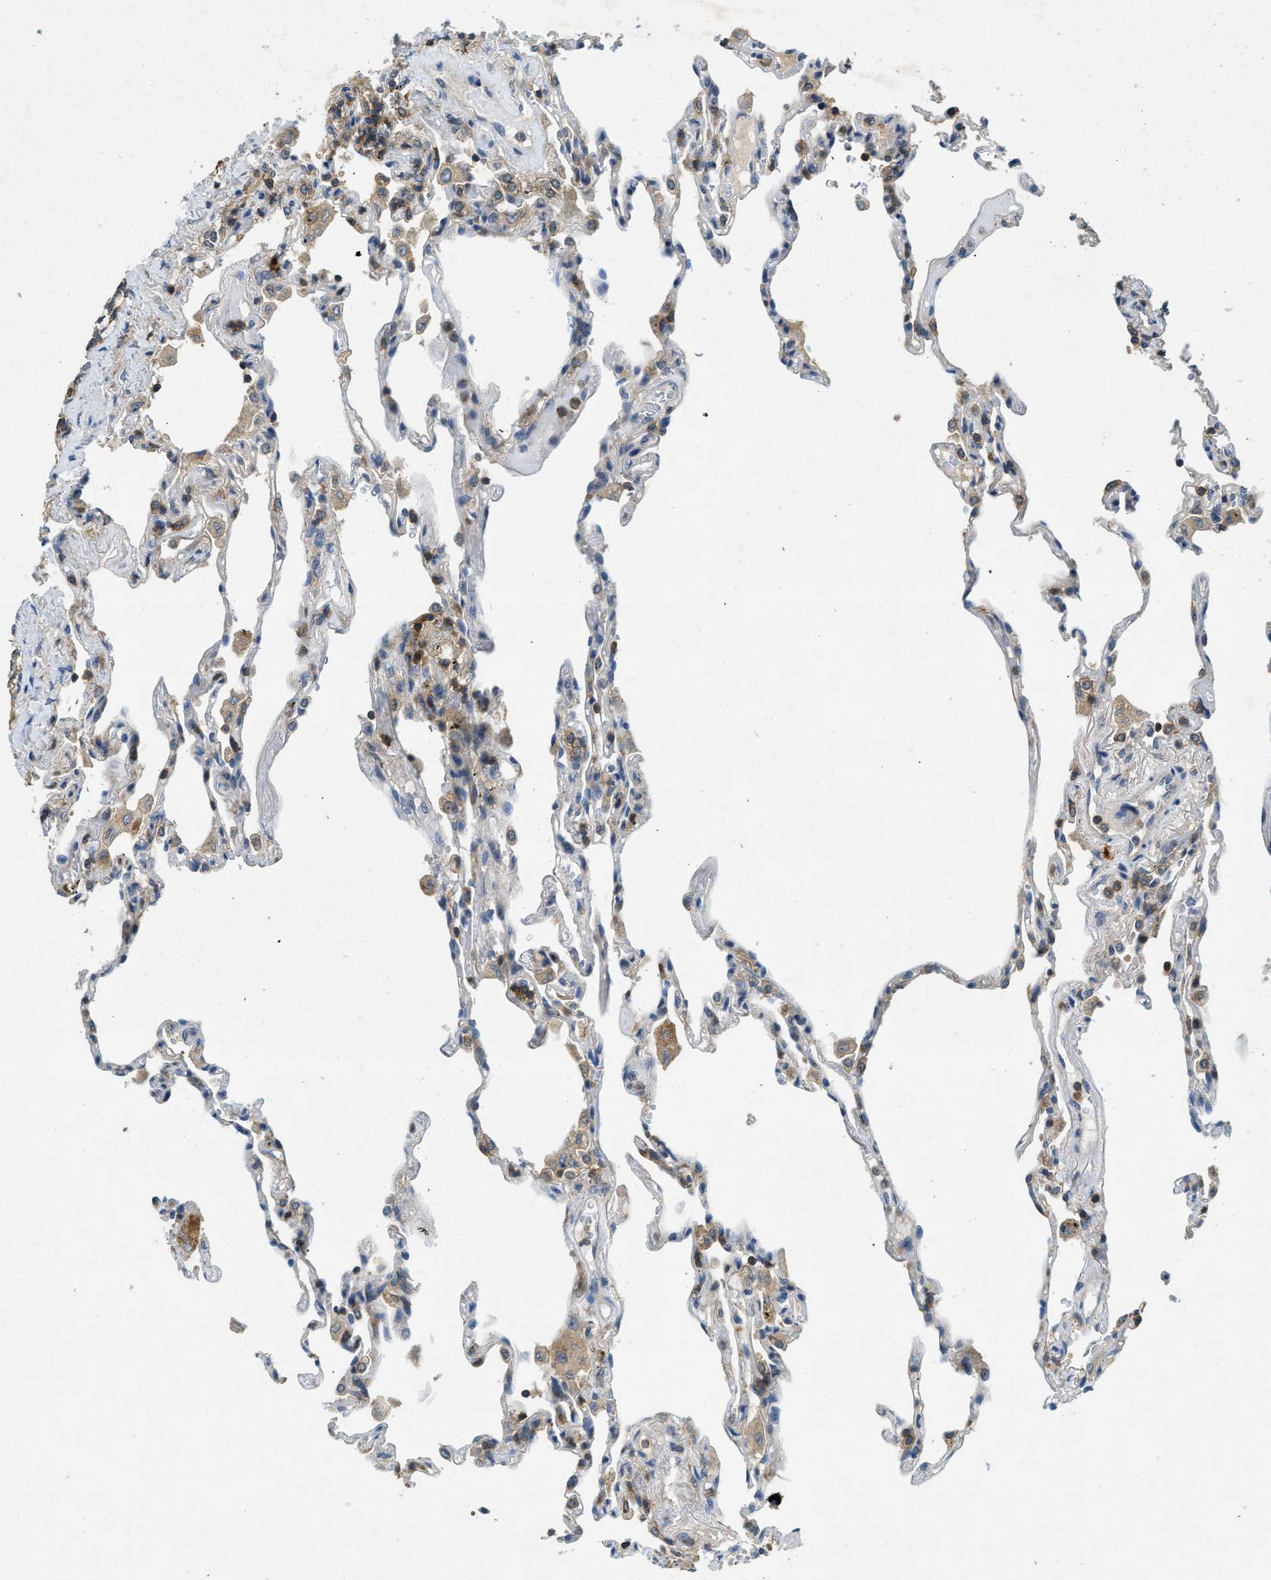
{"staining": {"intensity": "negative", "quantity": "none", "location": "none"}, "tissue": "lung", "cell_type": "Alveolar cells", "image_type": "normal", "snomed": [{"axis": "morphology", "description": "Normal tissue, NOS"}, {"axis": "topography", "description": "Lung"}], "caption": "There is no significant positivity in alveolar cells of lung. (DAB (3,3'-diaminobenzidine) immunohistochemistry (IHC) with hematoxylin counter stain).", "gene": "GMPPB", "patient": {"sex": "male", "age": 59}}